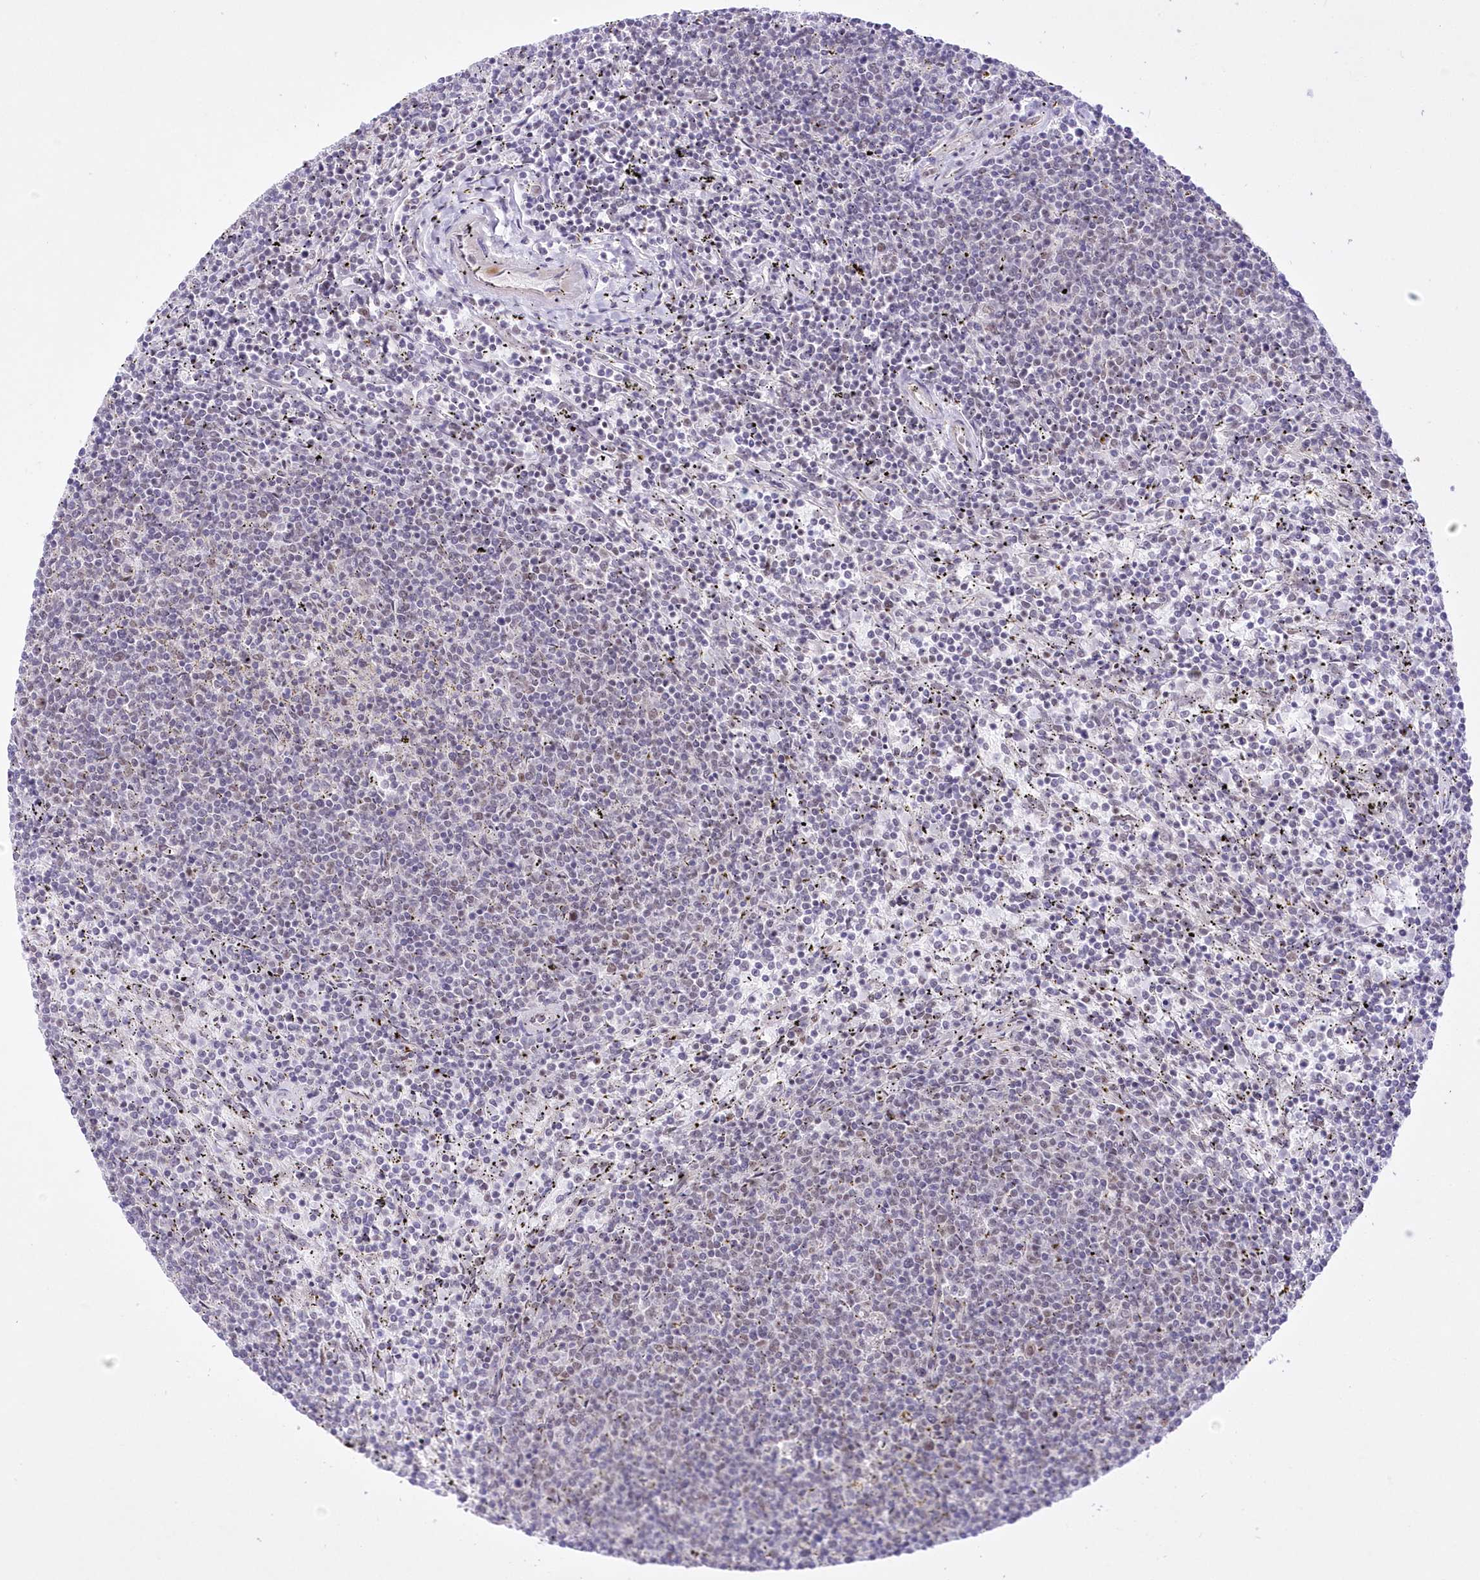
{"staining": {"intensity": "negative", "quantity": "none", "location": "none"}, "tissue": "lymphoma", "cell_type": "Tumor cells", "image_type": "cancer", "snomed": [{"axis": "morphology", "description": "Malignant lymphoma, non-Hodgkin's type, Low grade"}, {"axis": "topography", "description": "Spleen"}], "caption": "High magnification brightfield microscopy of malignant lymphoma, non-Hodgkin's type (low-grade) stained with DAB (brown) and counterstained with hematoxylin (blue): tumor cells show no significant staining.", "gene": "NSUN2", "patient": {"sex": "female", "age": 50}}